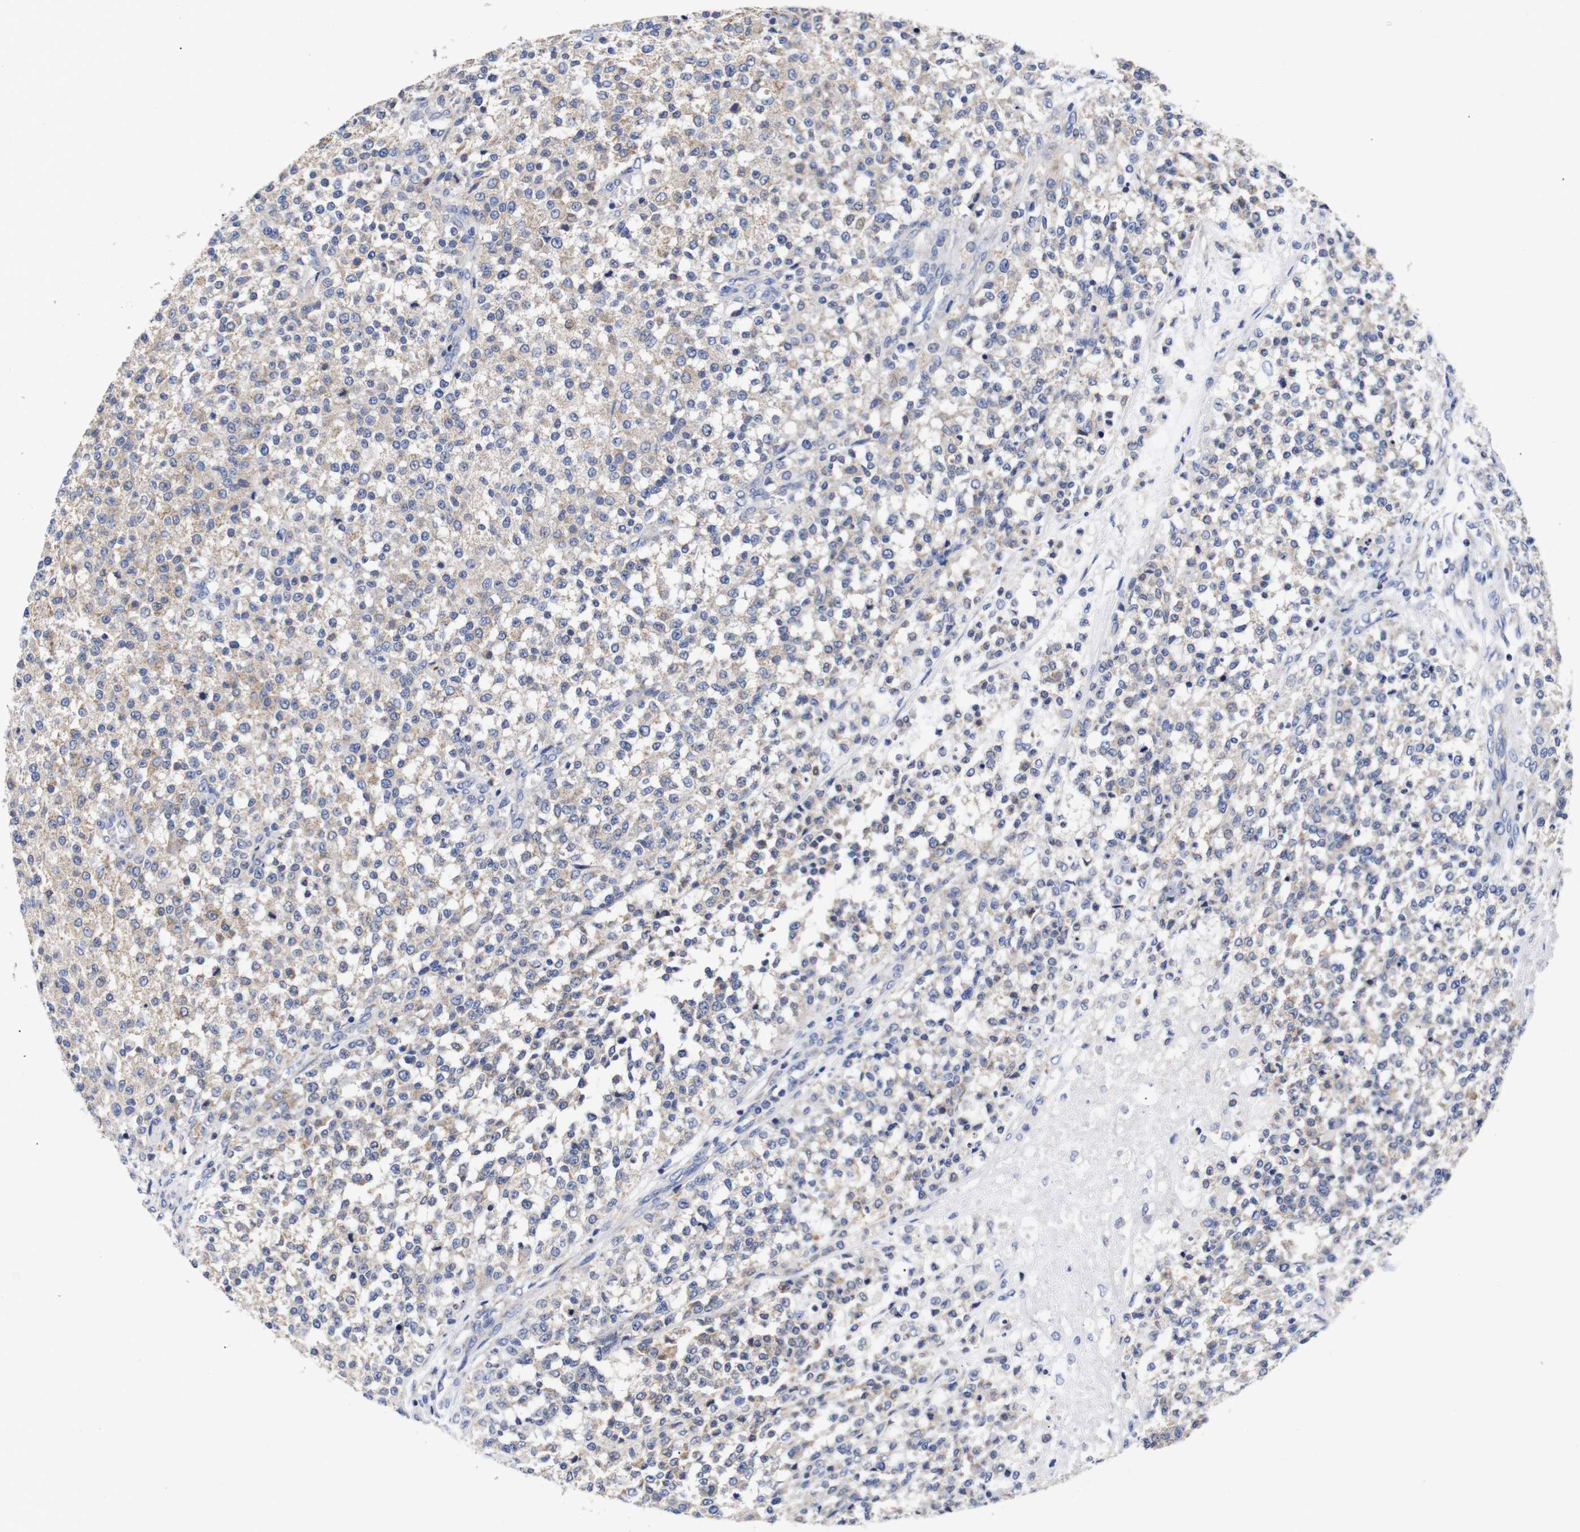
{"staining": {"intensity": "weak", "quantity": "25%-75%", "location": "cytoplasmic/membranous"}, "tissue": "testis cancer", "cell_type": "Tumor cells", "image_type": "cancer", "snomed": [{"axis": "morphology", "description": "Seminoma, NOS"}, {"axis": "topography", "description": "Testis"}], "caption": "Protein staining of testis seminoma tissue exhibits weak cytoplasmic/membranous staining in about 25%-75% of tumor cells.", "gene": "OPN3", "patient": {"sex": "male", "age": 59}}